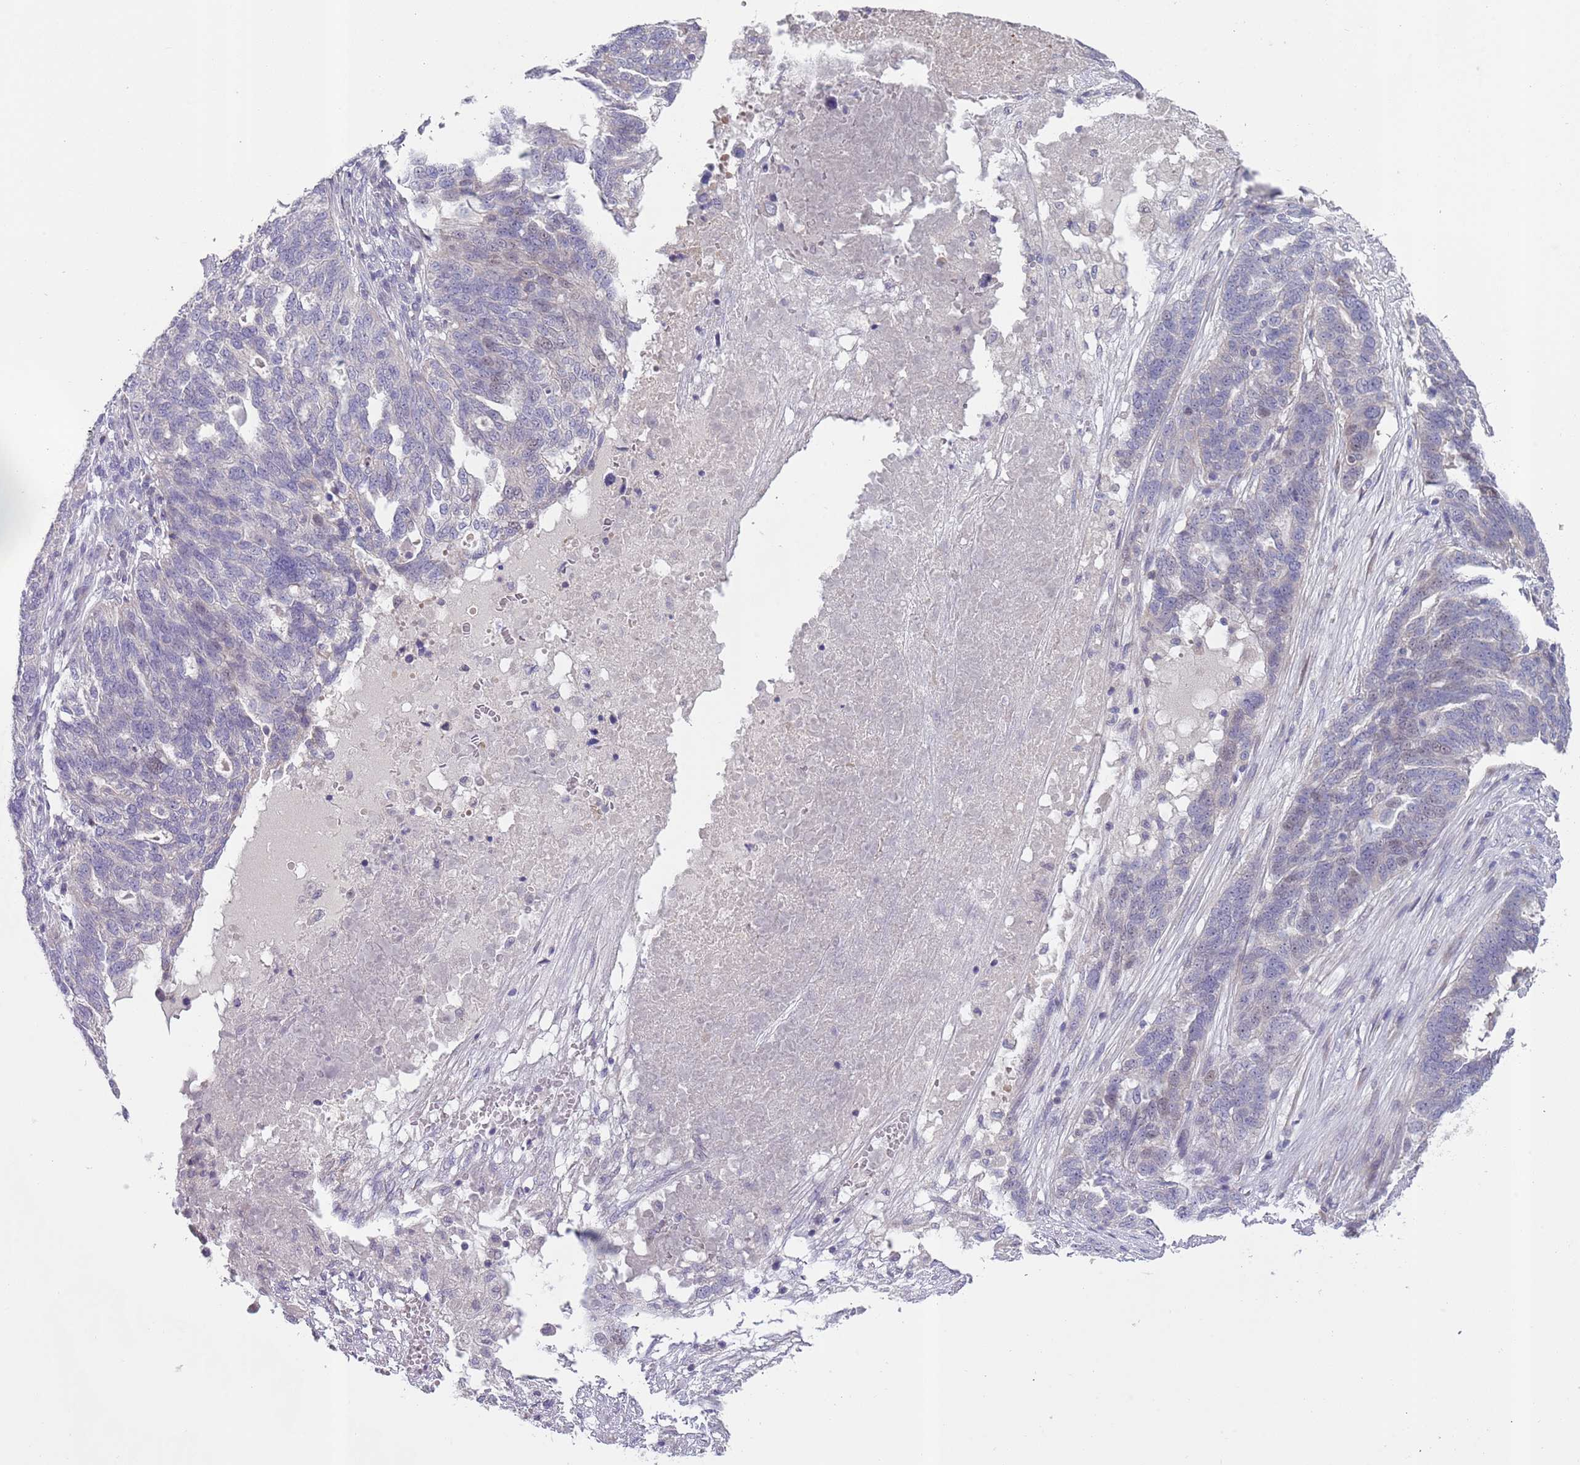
{"staining": {"intensity": "negative", "quantity": "none", "location": "none"}, "tissue": "ovarian cancer", "cell_type": "Tumor cells", "image_type": "cancer", "snomed": [{"axis": "morphology", "description": "Cystadenocarcinoma, serous, NOS"}, {"axis": "topography", "description": "Ovary"}], "caption": "DAB (3,3'-diaminobenzidine) immunohistochemical staining of human serous cystadenocarcinoma (ovarian) reveals no significant expression in tumor cells.", "gene": "PRAC1", "patient": {"sex": "female", "age": 59}}